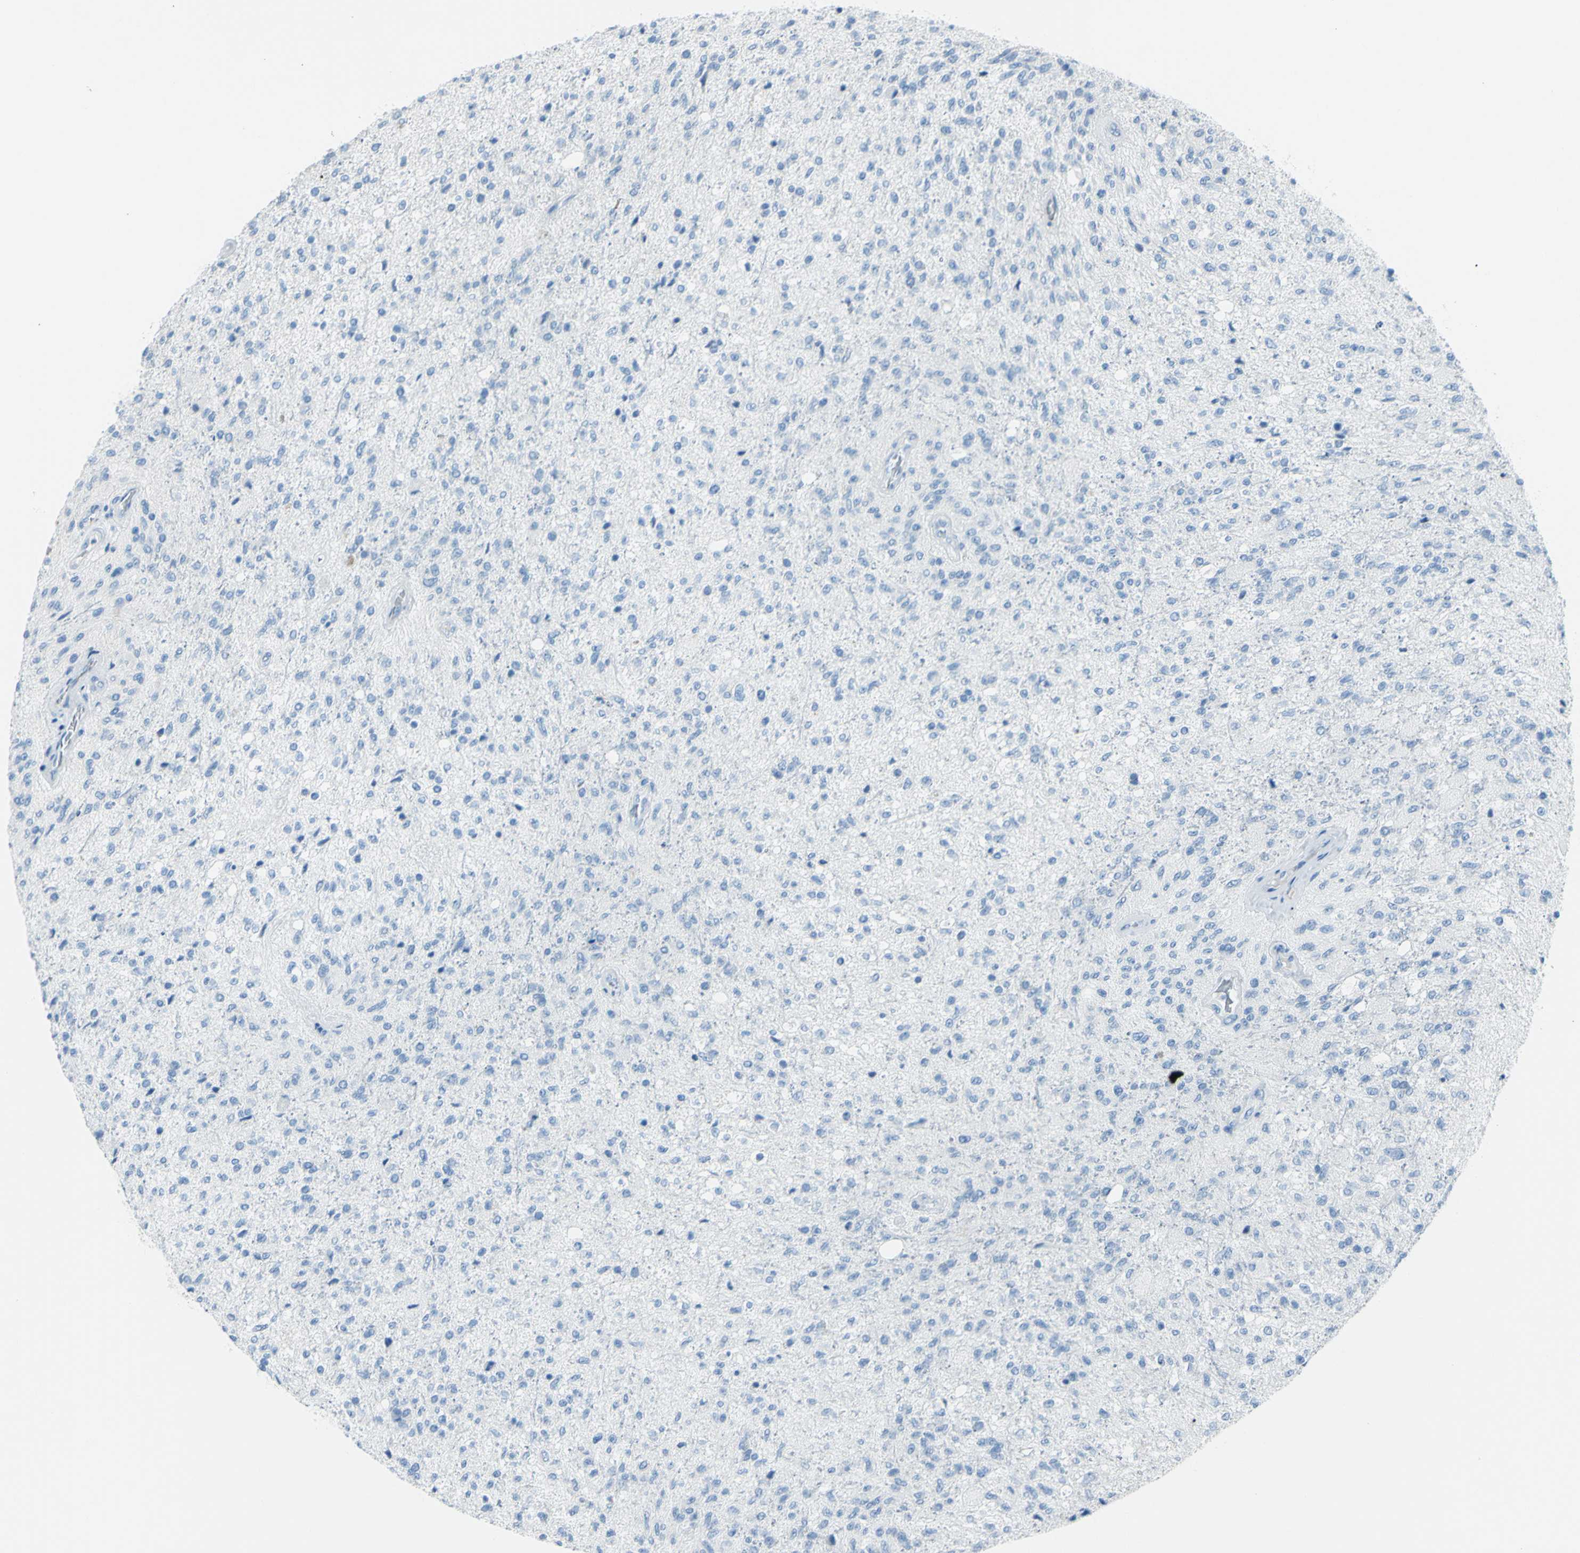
{"staining": {"intensity": "negative", "quantity": "none", "location": "none"}, "tissue": "glioma", "cell_type": "Tumor cells", "image_type": "cancer", "snomed": [{"axis": "morphology", "description": "Normal tissue, NOS"}, {"axis": "morphology", "description": "Glioma, malignant, High grade"}, {"axis": "topography", "description": "Cerebral cortex"}], "caption": "This image is of glioma stained with IHC to label a protein in brown with the nuclei are counter-stained blue. There is no expression in tumor cells.", "gene": "TFPI2", "patient": {"sex": "male", "age": 77}}